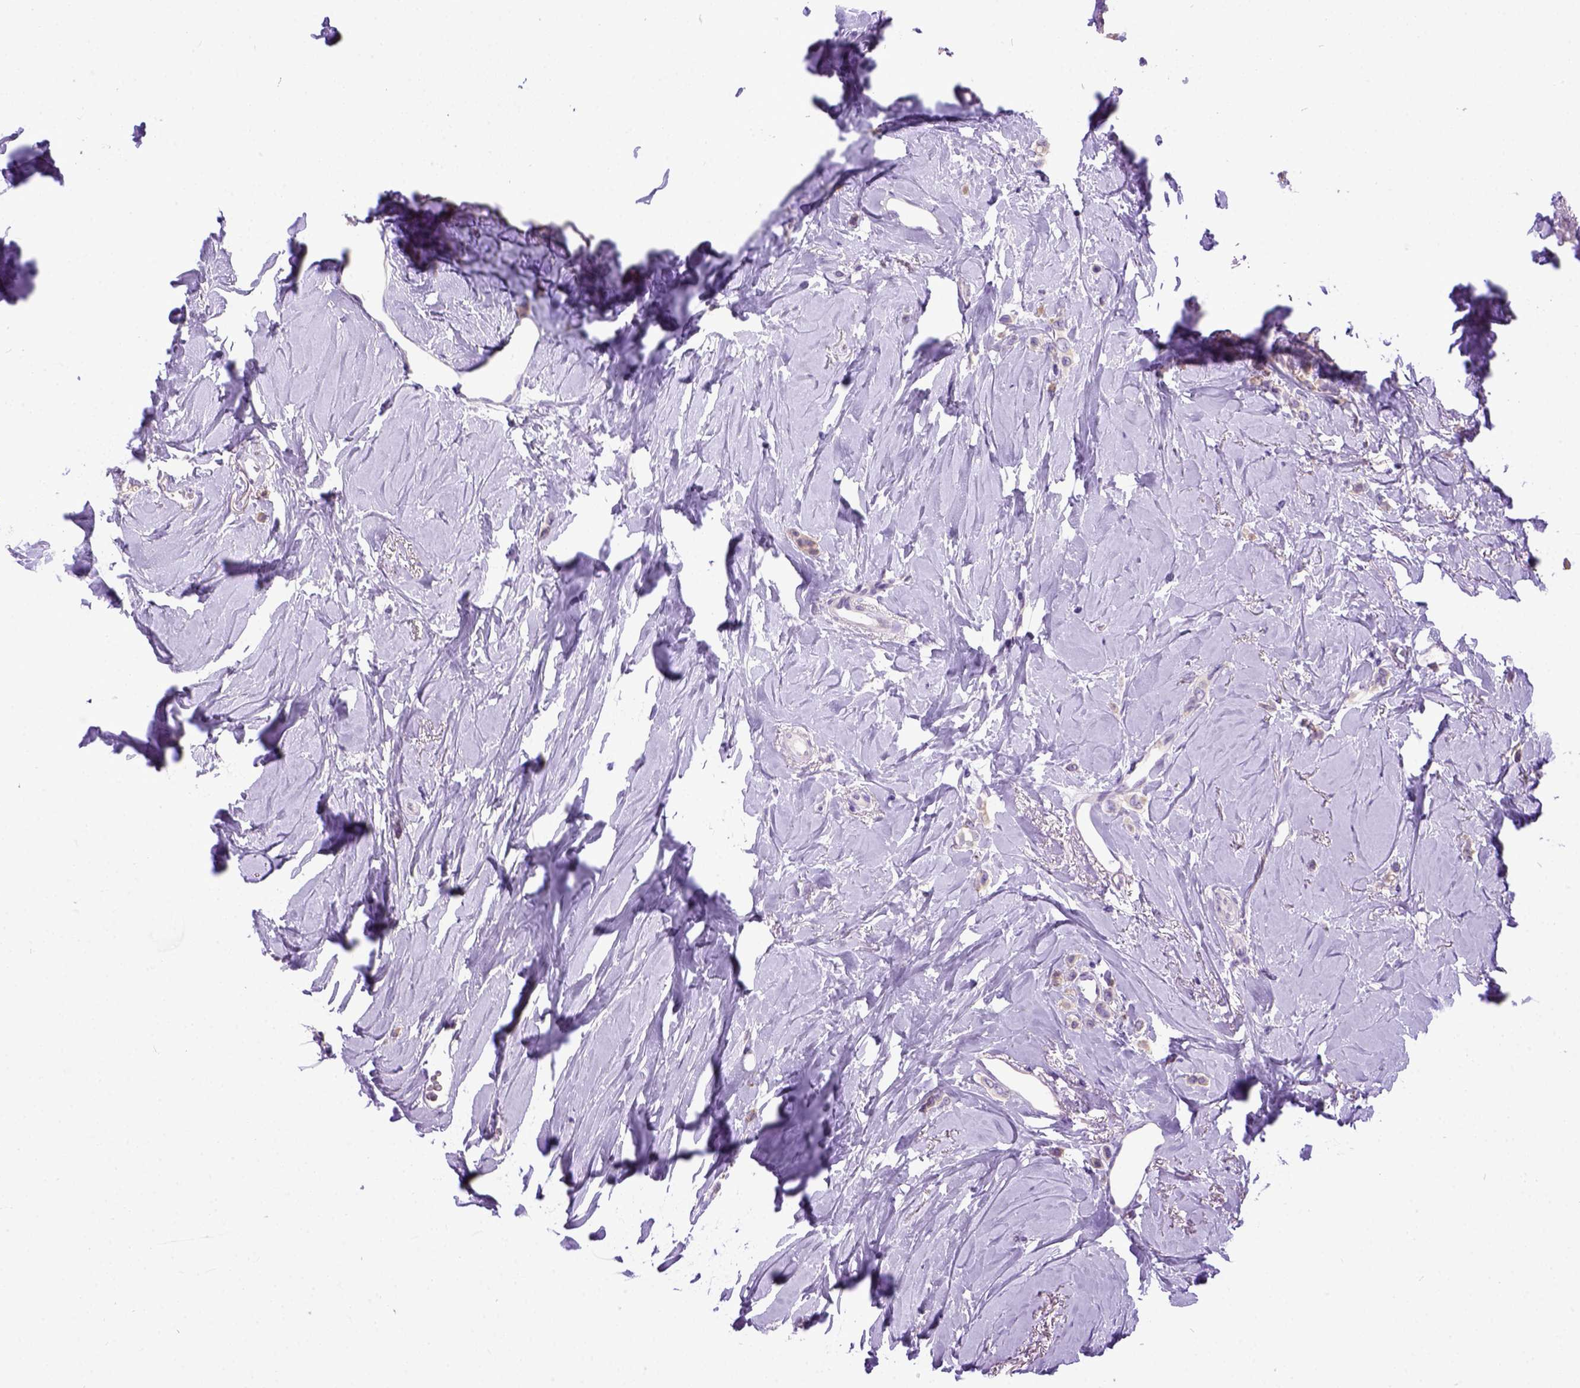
{"staining": {"intensity": "weak", "quantity": "25%-75%", "location": "cytoplasmic/membranous"}, "tissue": "breast cancer", "cell_type": "Tumor cells", "image_type": "cancer", "snomed": [{"axis": "morphology", "description": "Lobular carcinoma"}, {"axis": "topography", "description": "Breast"}], "caption": "Protein expression analysis of breast lobular carcinoma reveals weak cytoplasmic/membranous expression in approximately 25%-75% of tumor cells. (DAB IHC with brightfield microscopy, high magnification).", "gene": "NEK5", "patient": {"sex": "female", "age": 66}}